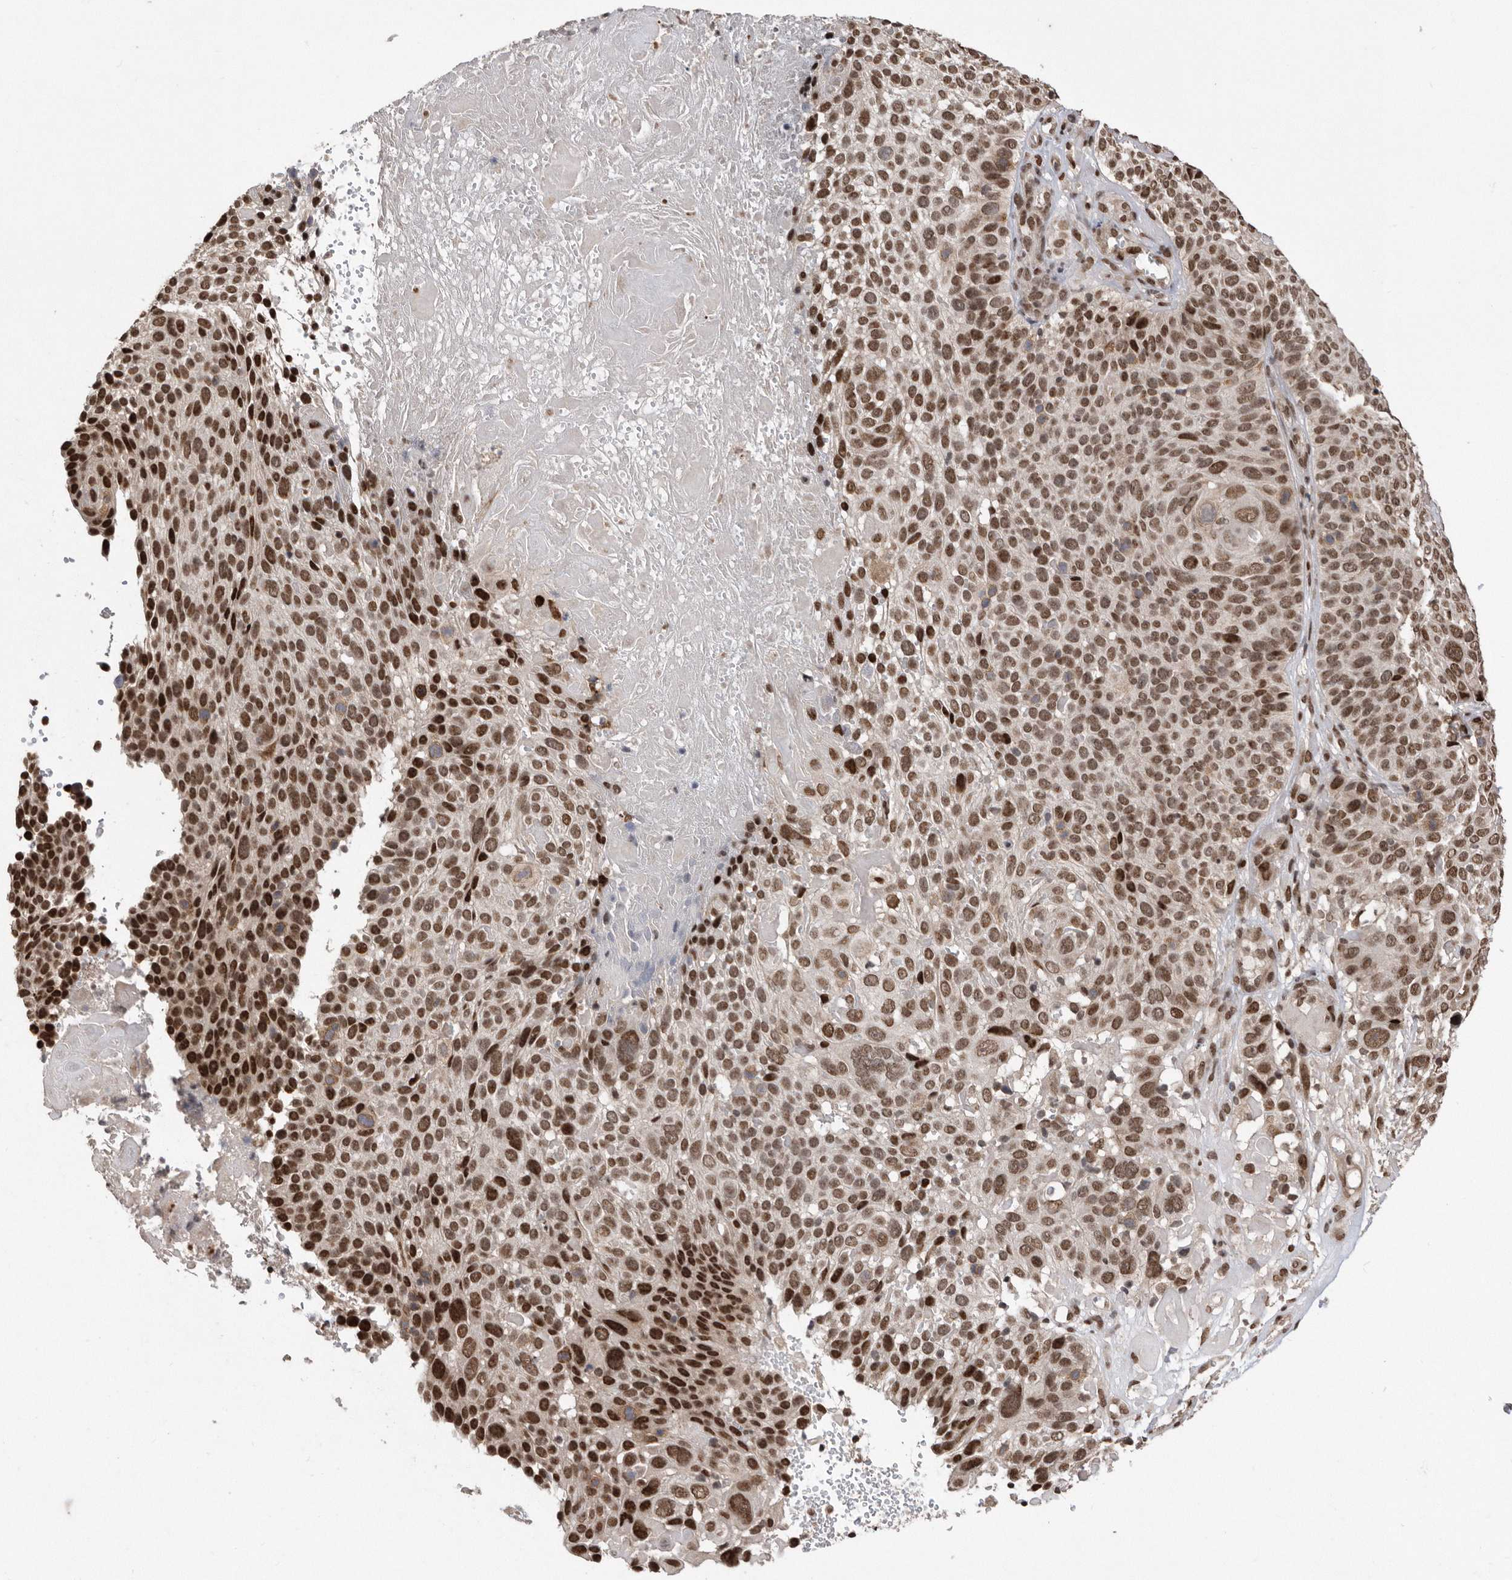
{"staining": {"intensity": "strong", "quantity": ">75%", "location": "nuclear"}, "tissue": "cervical cancer", "cell_type": "Tumor cells", "image_type": "cancer", "snomed": [{"axis": "morphology", "description": "Squamous cell carcinoma, NOS"}, {"axis": "topography", "description": "Cervix"}], "caption": "Immunohistochemical staining of cervical cancer (squamous cell carcinoma) reveals high levels of strong nuclear staining in about >75% of tumor cells.", "gene": "TDRD3", "patient": {"sex": "female", "age": 74}}